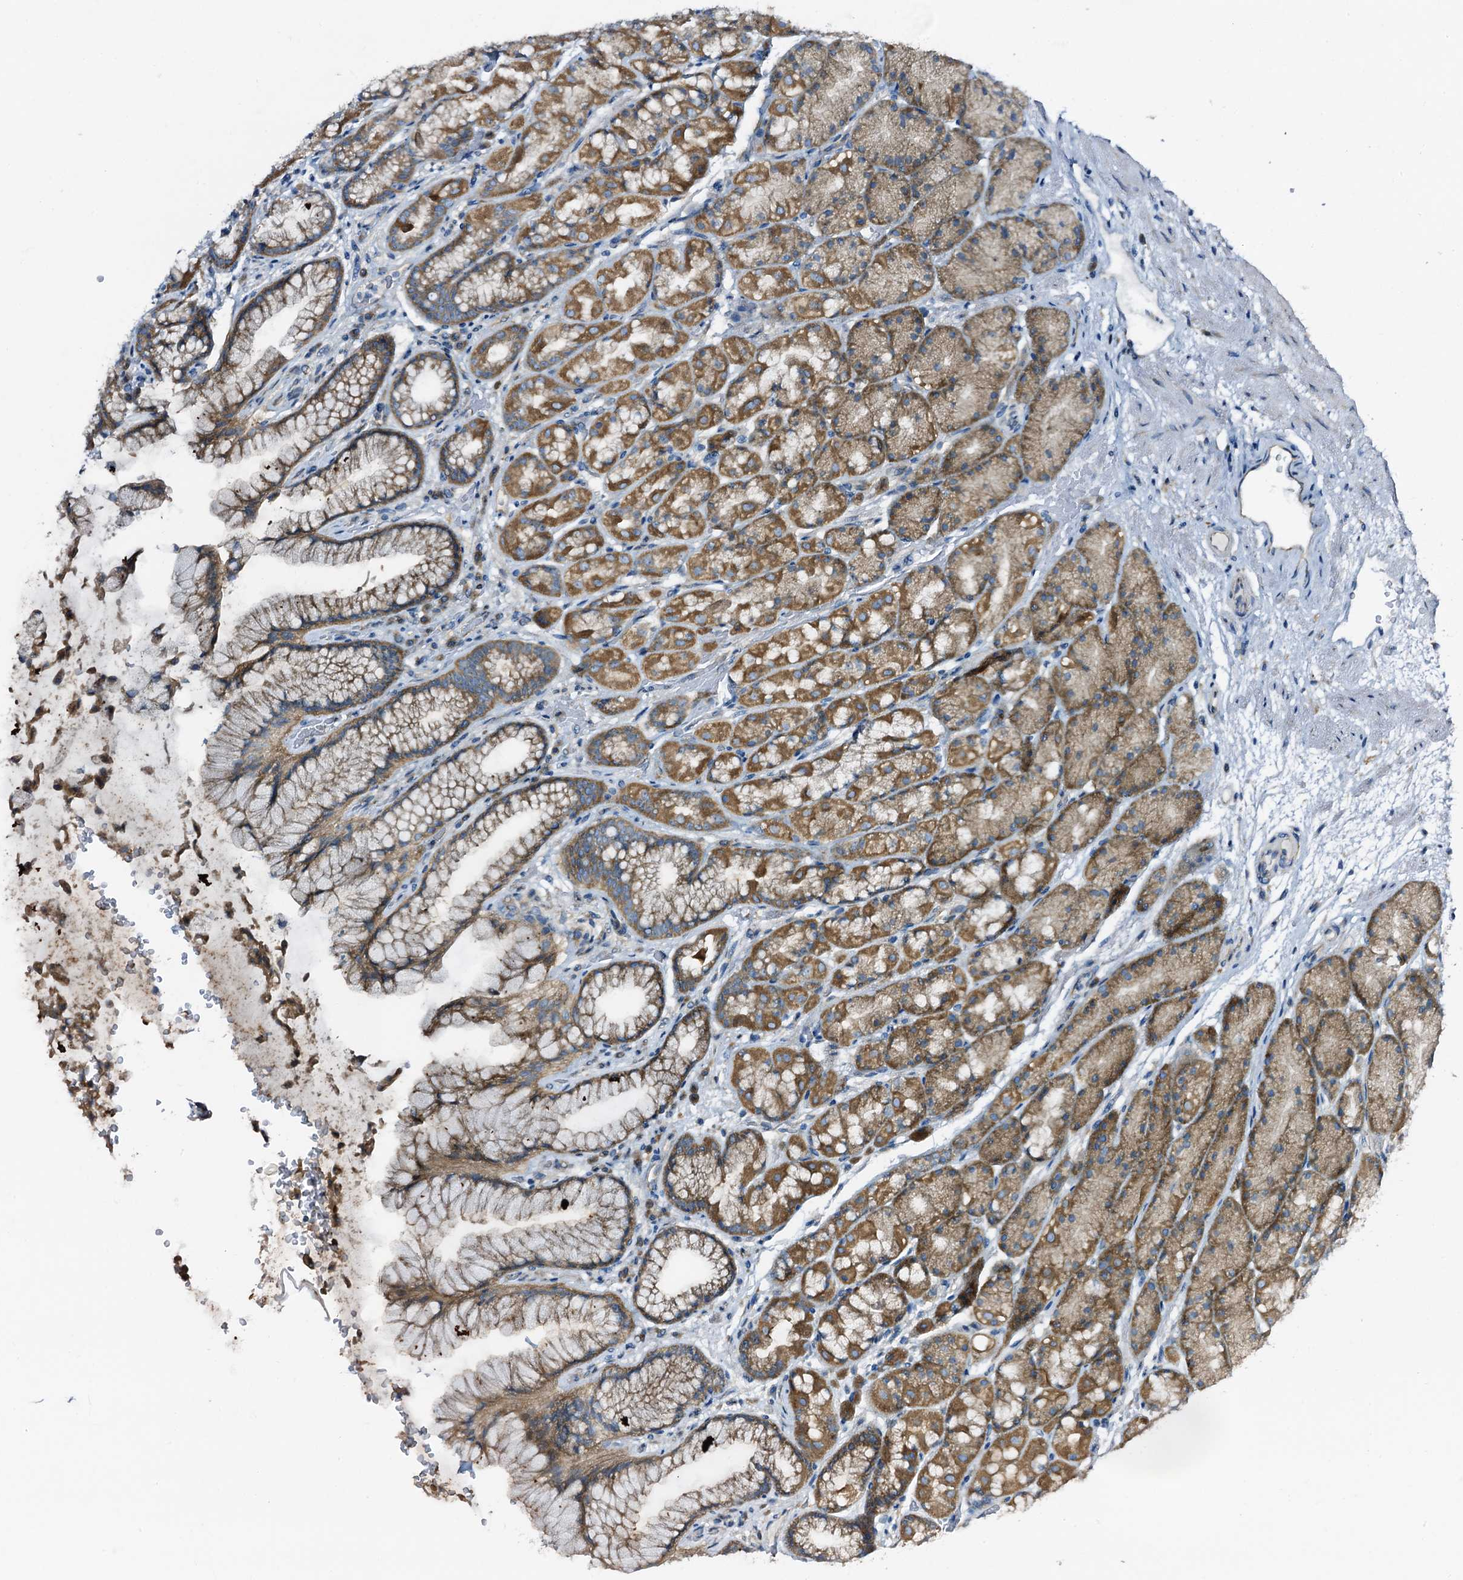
{"staining": {"intensity": "moderate", "quantity": ">75%", "location": "cytoplasmic/membranous"}, "tissue": "stomach", "cell_type": "Glandular cells", "image_type": "normal", "snomed": [{"axis": "morphology", "description": "Normal tissue, NOS"}, {"axis": "topography", "description": "Stomach"}], "caption": "Immunohistochemical staining of unremarkable stomach displays >75% levels of moderate cytoplasmic/membranous protein positivity in approximately >75% of glandular cells.", "gene": "STARD13", "patient": {"sex": "male", "age": 63}}